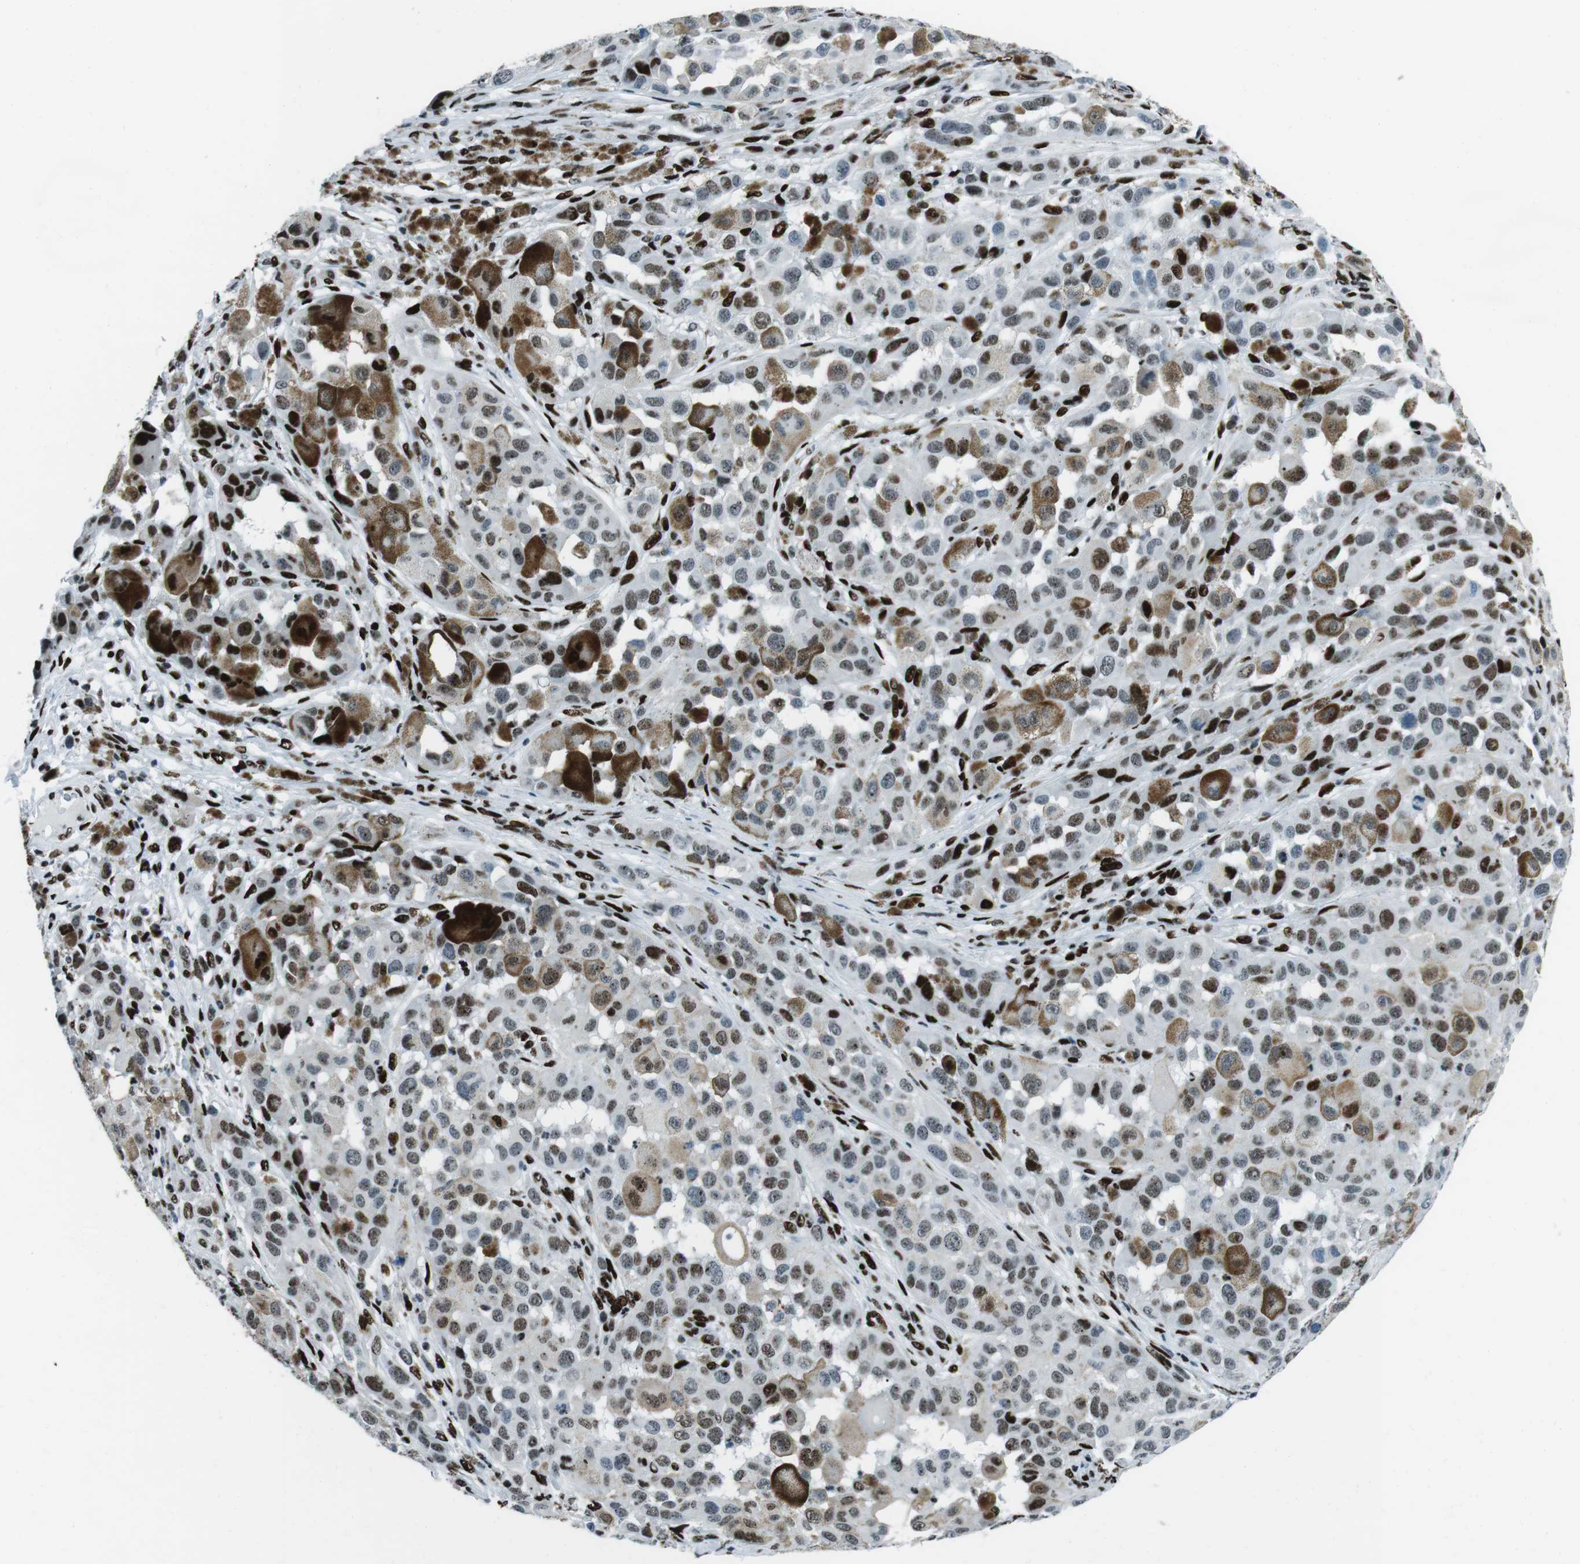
{"staining": {"intensity": "moderate", "quantity": "25%-75%", "location": "nuclear"}, "tissue": "melanoma", "cell_type": "Tumor cells", "image_type": "cancer", "snomed": [{"axis": "morphology", "description": "Malignant melanoma, NOS"}, {"axis": "topography", "description": "Skin"}], "caption": "There is medium levels of moderate nuclear positivity in tumor cells of melanoma, as demonstrated by immunohistochemical staining (brown color).", "gene": "PML", "patient": {"sex": "male", "age": 96}}